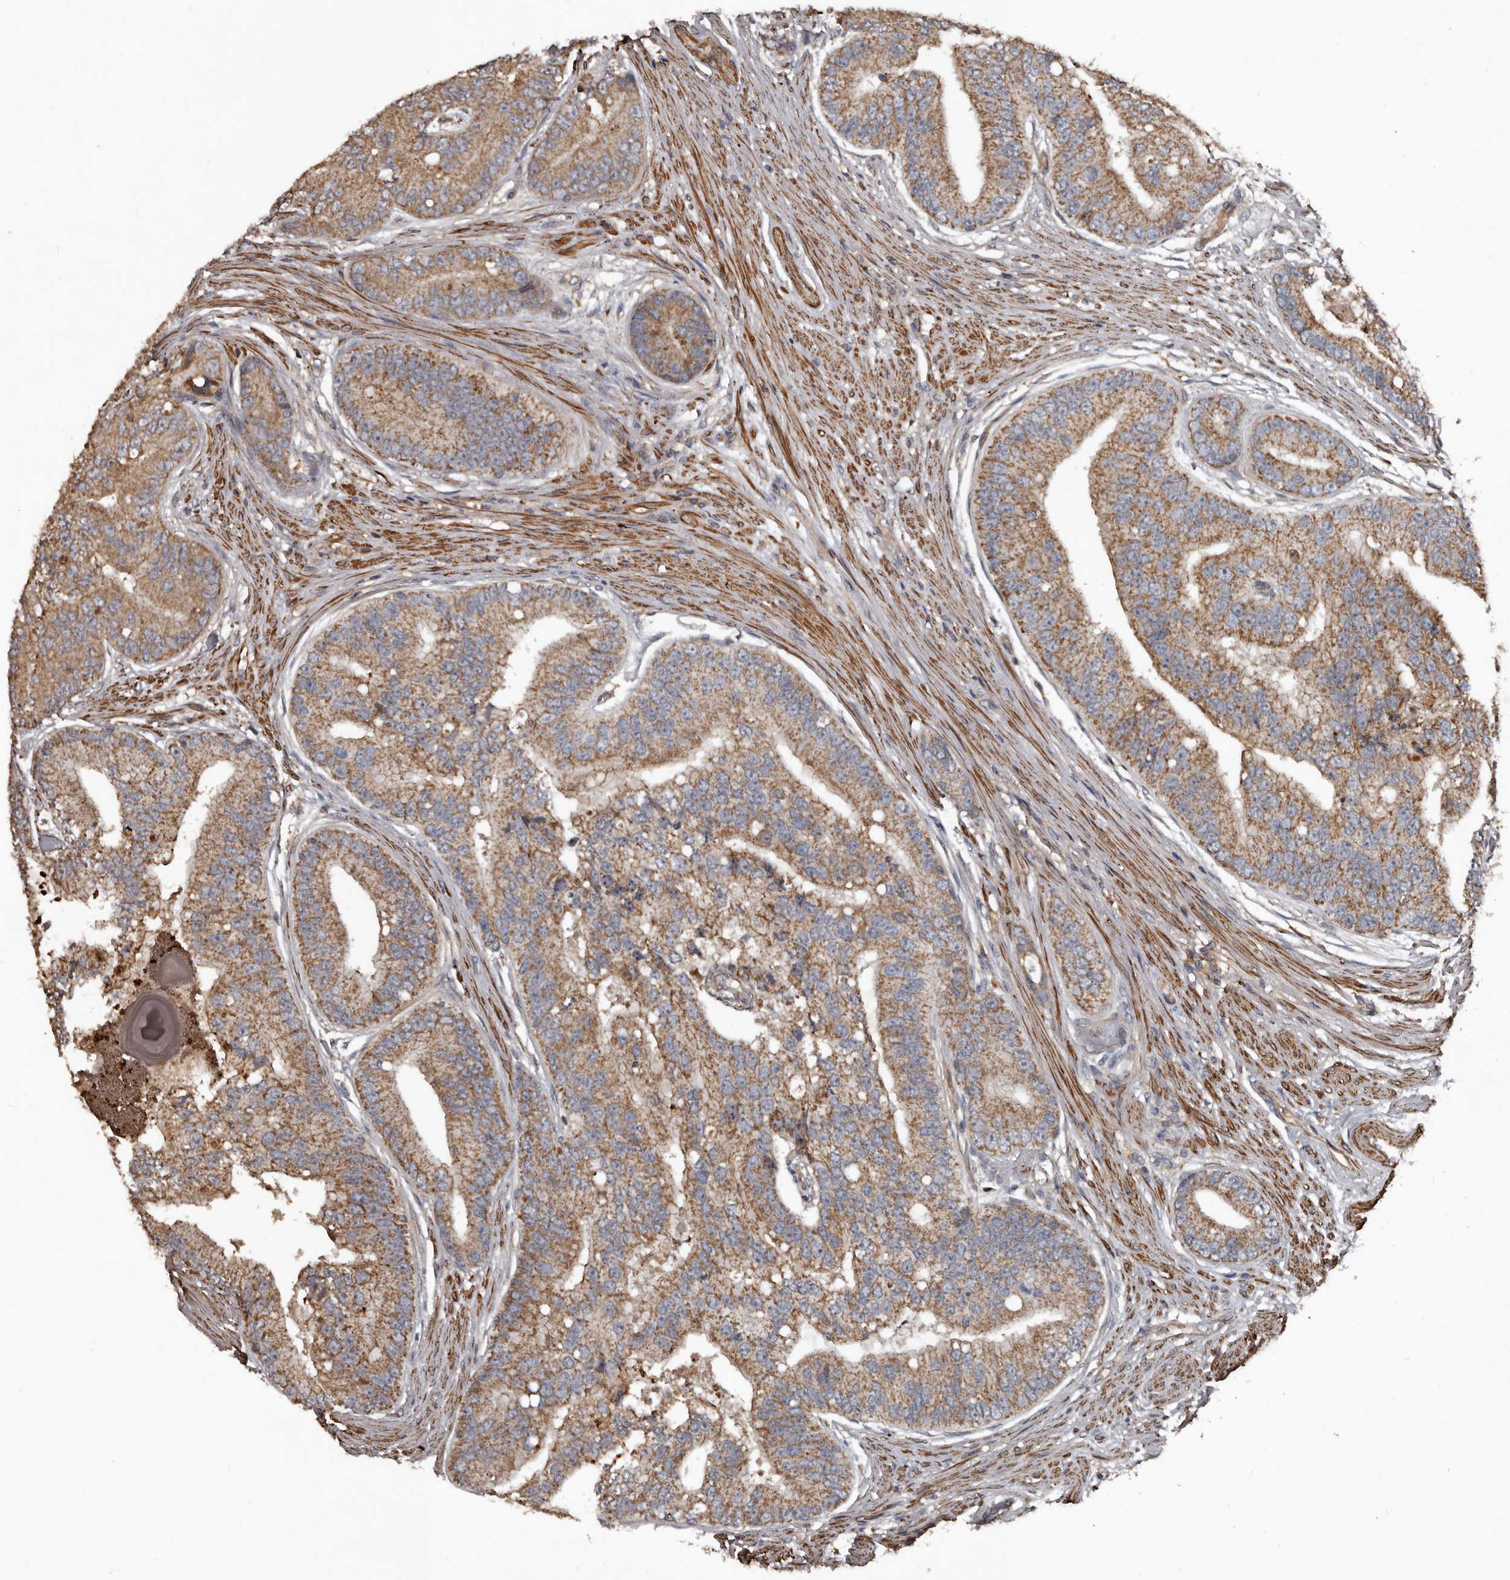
{"staining": {"intensity": "moderate", "quantity": ">75%", "location": "cytoplasmic/membranous"}, "tissue": "prostate cancer", "cell_type": "Tumor cells", "image_type": "cancer", "snomed": [{"axis": "morphology", "description": "Adenocarcinoma, High grade"}, {"axis": "topography", "description": "Prostate"}], "caption": "Immunohistochemical staining of high-grade adenocarcinoma (prostate) reveals medium levels of moderate cytoplasmic/membranous protein expression in approximately >75% of tumor cells.", "gene": "GREB1", "patient": {"sex": "male", "age": 70}}